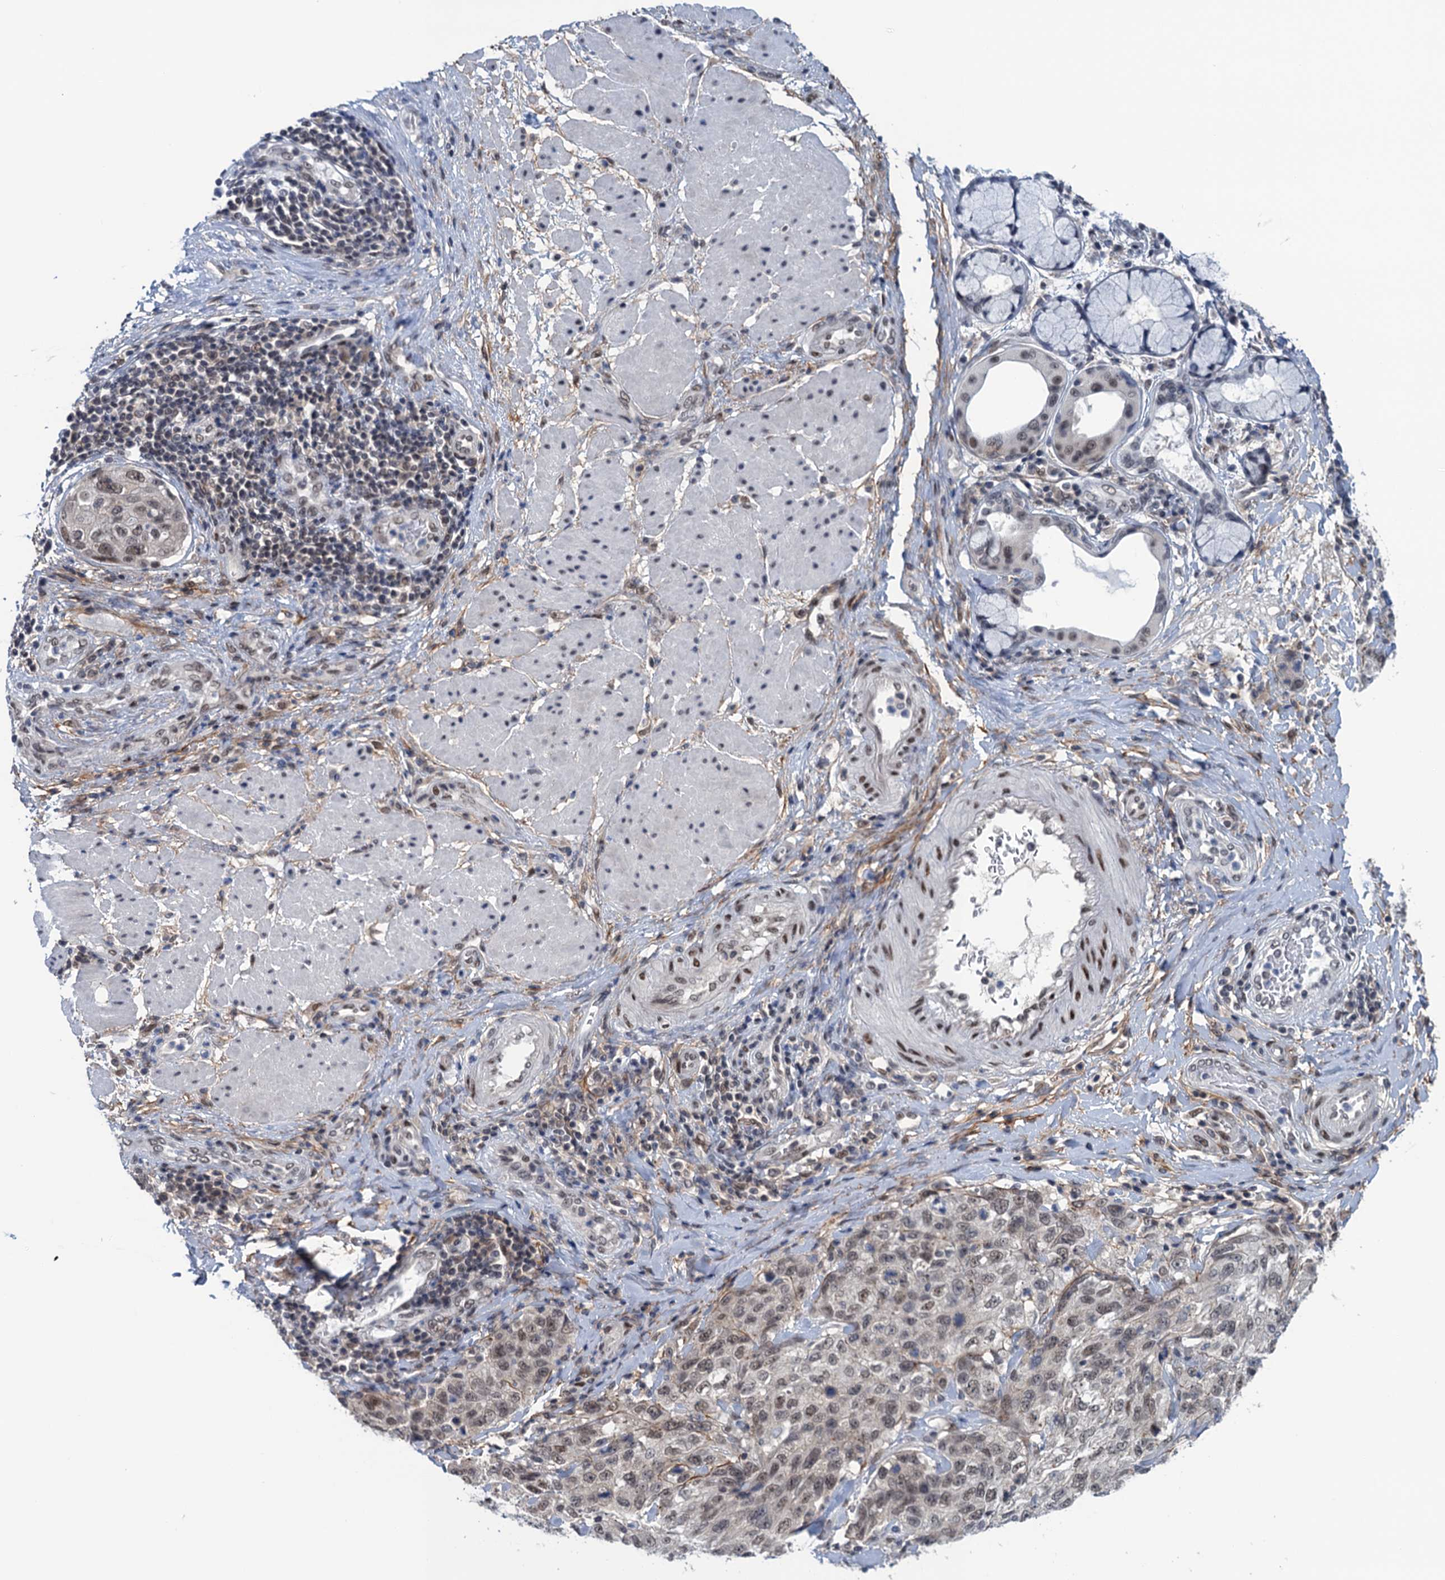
{"staining": {"intensity": "moderate", "quantity": ">75%", "location": "nuclear"}, "tissue": "stomach cancer", "cell_type": "Tumor cells", "image_type": "cancer", "snomed": [{"axis": "morphology", "description": "Adenocarcinoma, NOS"}, {"axis": "topography", "description": "Stomach"}], "caption": "IHC of stomach cancer exhibits medium levels of moderate nuclear expression in approximately >75% of tumor cells. (Brightfield microscopy of DAB IHC at high magnification).", "gene": "SAE1", "patient": {"sex": "male", "age": 48}}